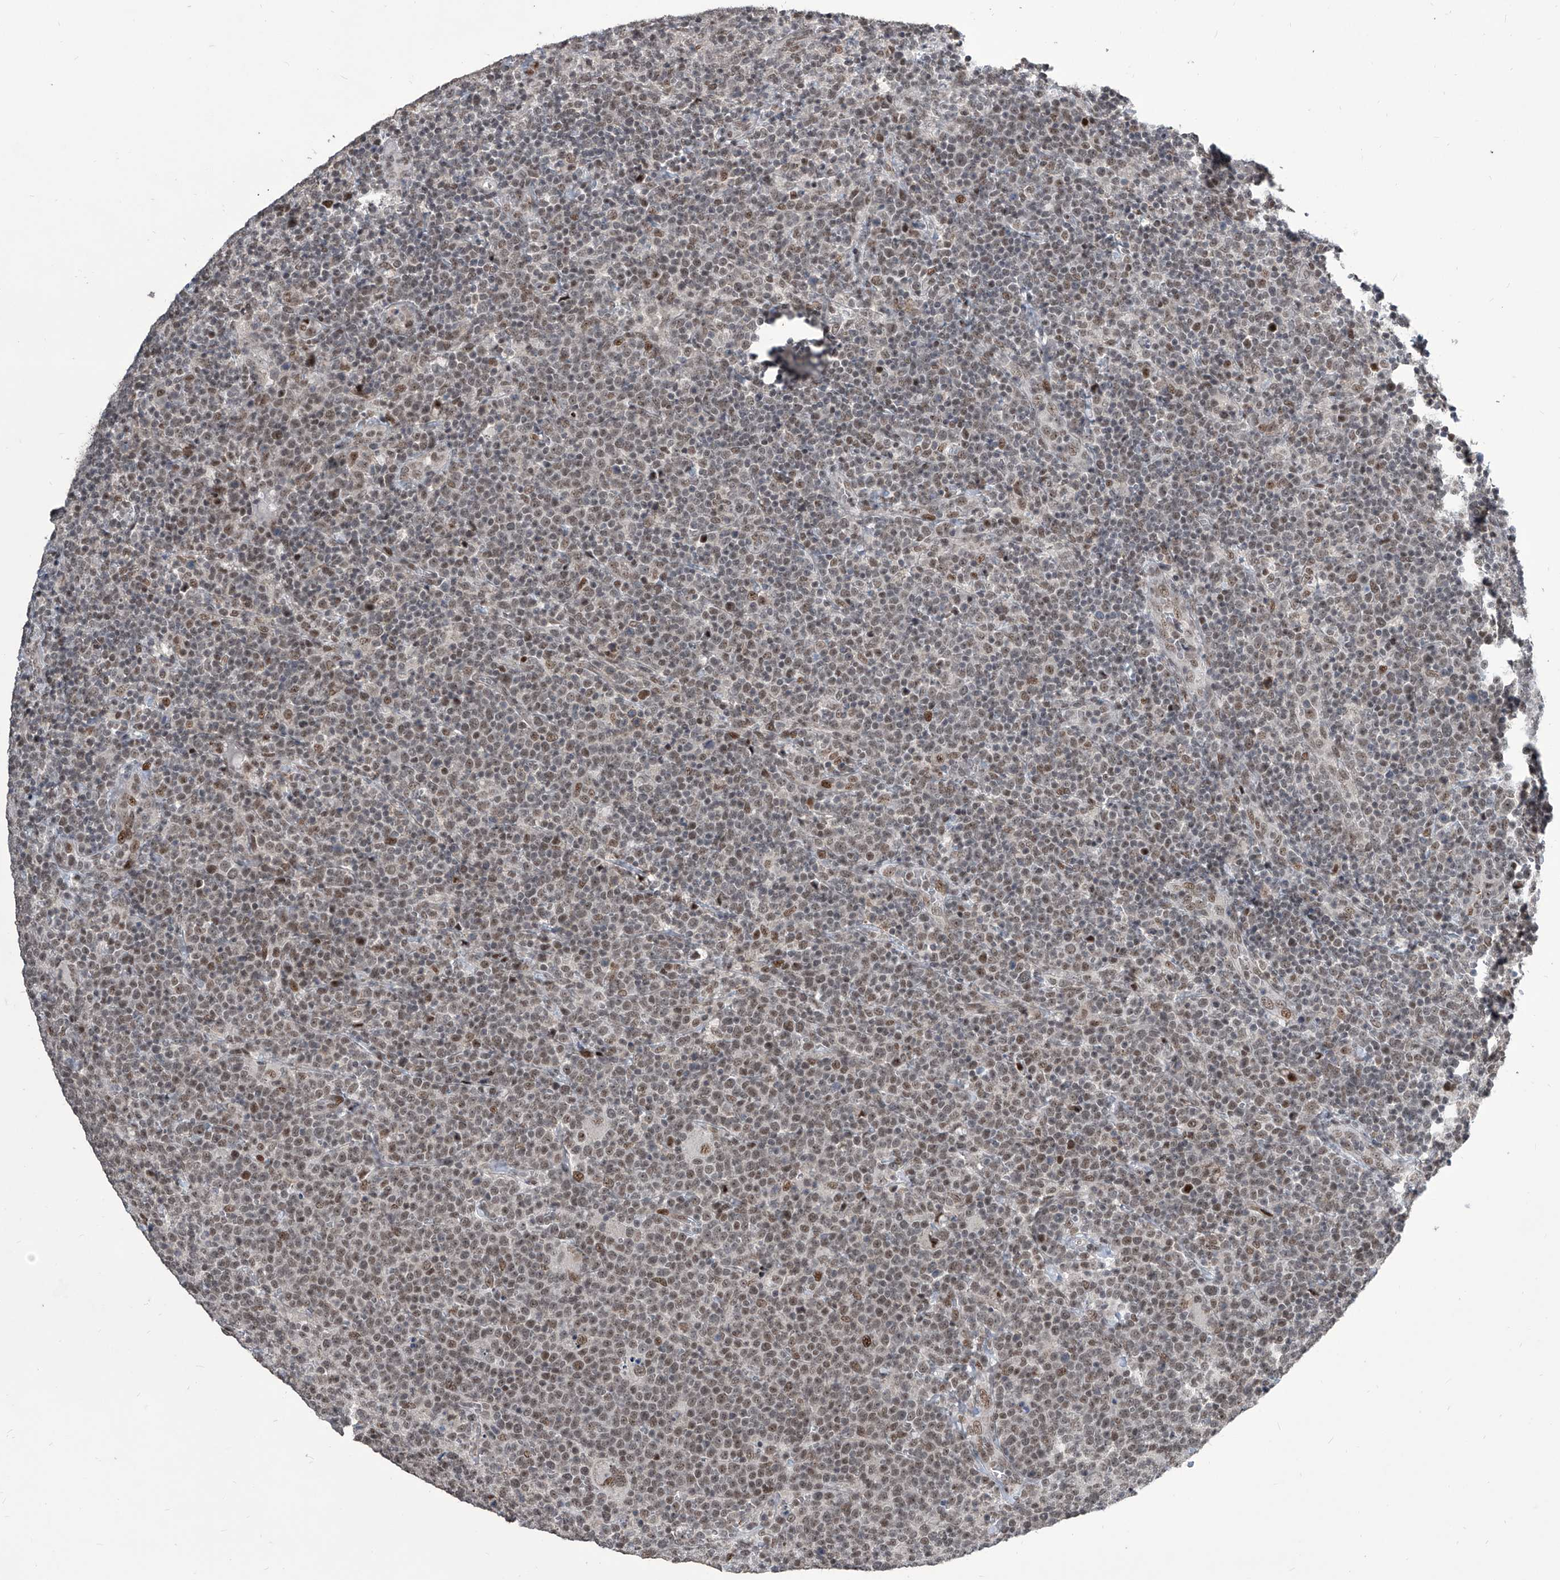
{"staining": {"intensity": "weak", "quantity": "25%-75%", "location": "nuclear"}, "tissue": "lymphoma", "cell_type": "Tumor cells", "image_type": "cancer", "snomed": [{"axis": "morphology", "description": "Malignant lymphoma, non-Hodgkin's type, High grade"}, {"axis": "topography", "description": "Lymph node"}], "caption": "The immunohistochemical stain shows weak nuclear expression in tumor cells of malignant lymphoma, non-Hodgkin's type (high-grade) tissue.", "gene": "IRF2", "patient": {"sex": "male", "age": 61}}